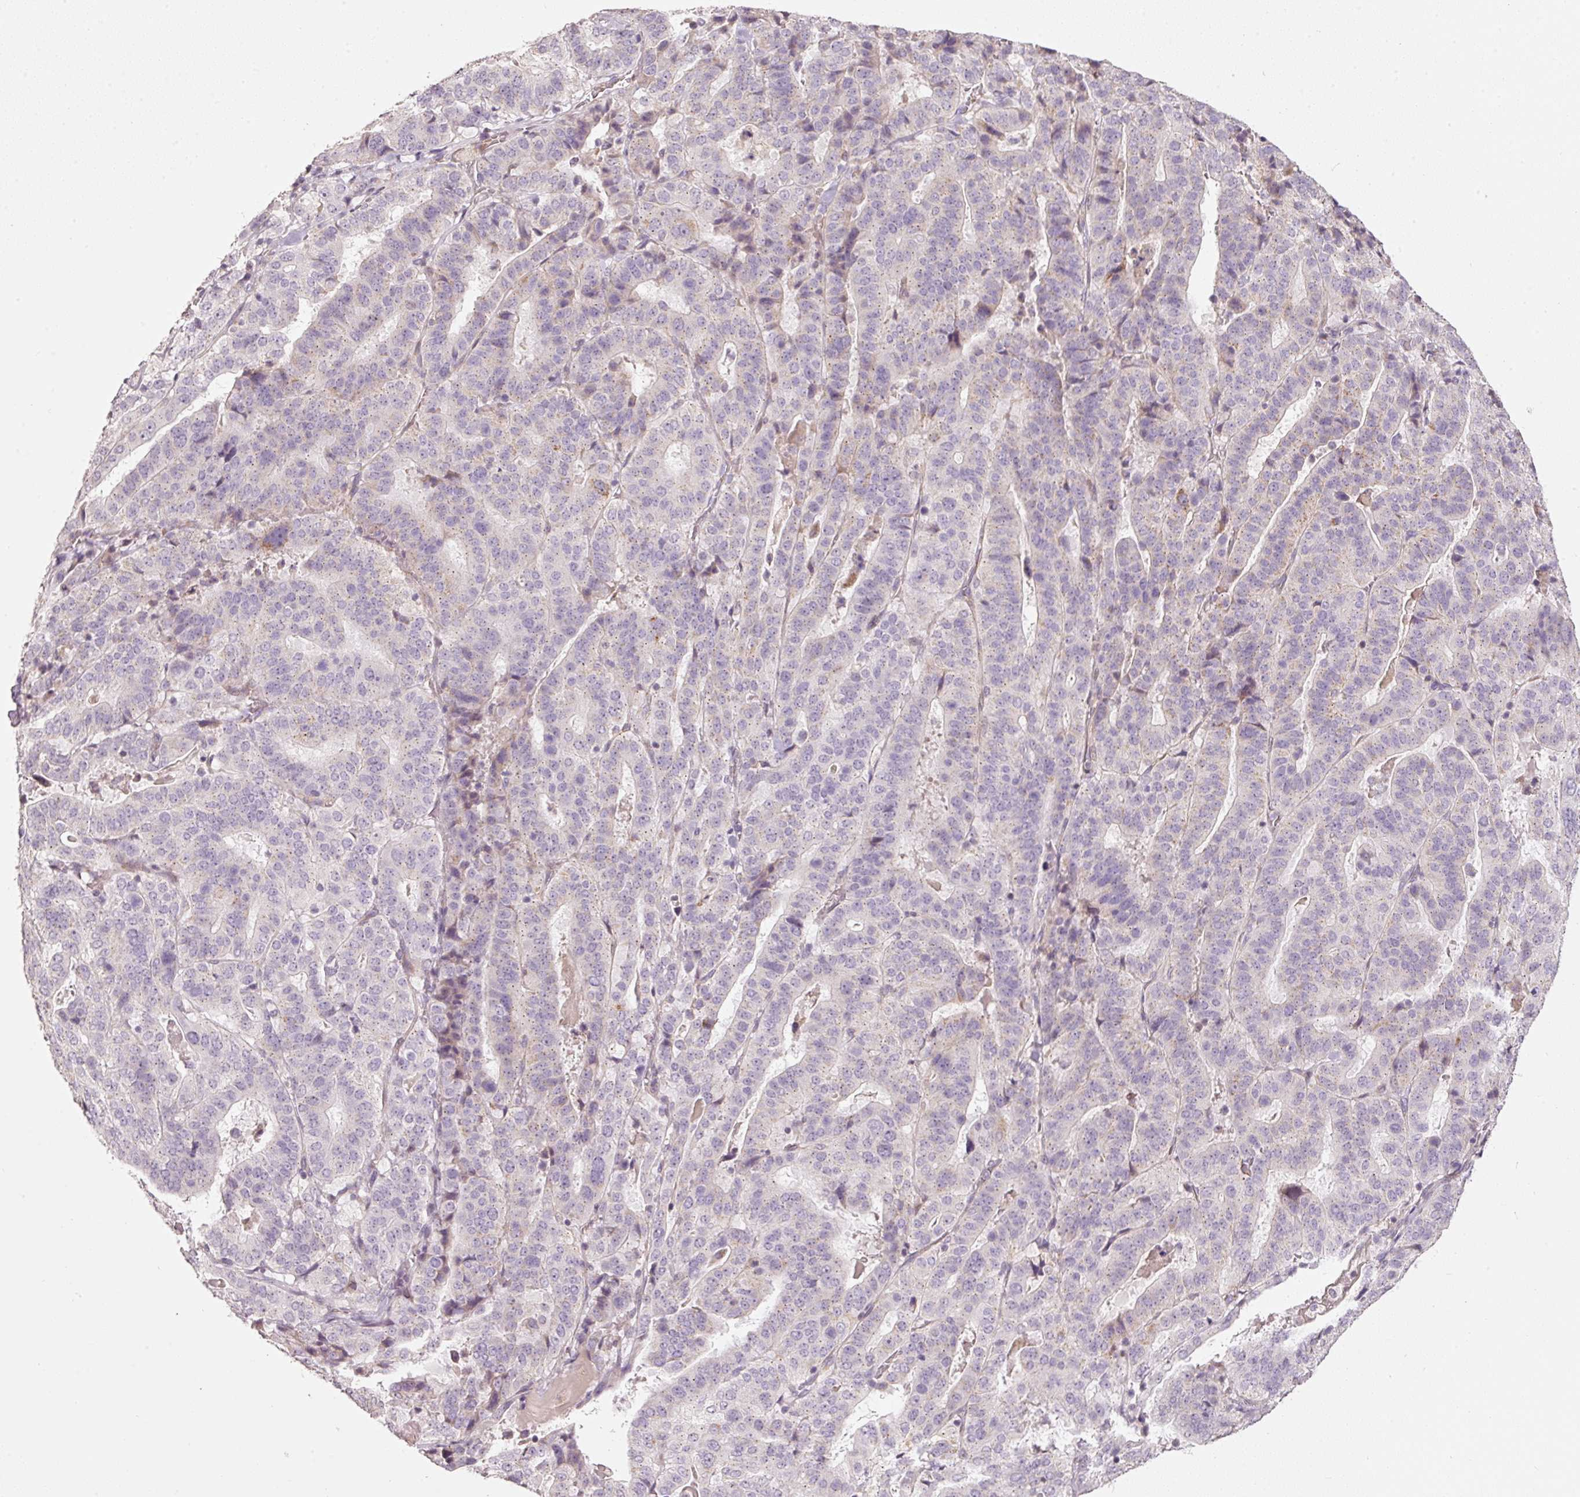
{"staining": {"intensity": "weak", "quantity": "<25%", "location": "cytoplasmic/membranous"}, "tissue": "stomach cancer", "cell_type": "Tumor cells", "image_type": "cancer", "snomed": [{"axis": "morphology", "description": "Adenocarcinoma, NOS"}, {"axis": "topography", "description": "Stomach"}], "caption": "An image of human stomach cancer is negative for staining in tumor cells.", "gene": "TOB2", "patient": {"sex": "male", "age": 48}}